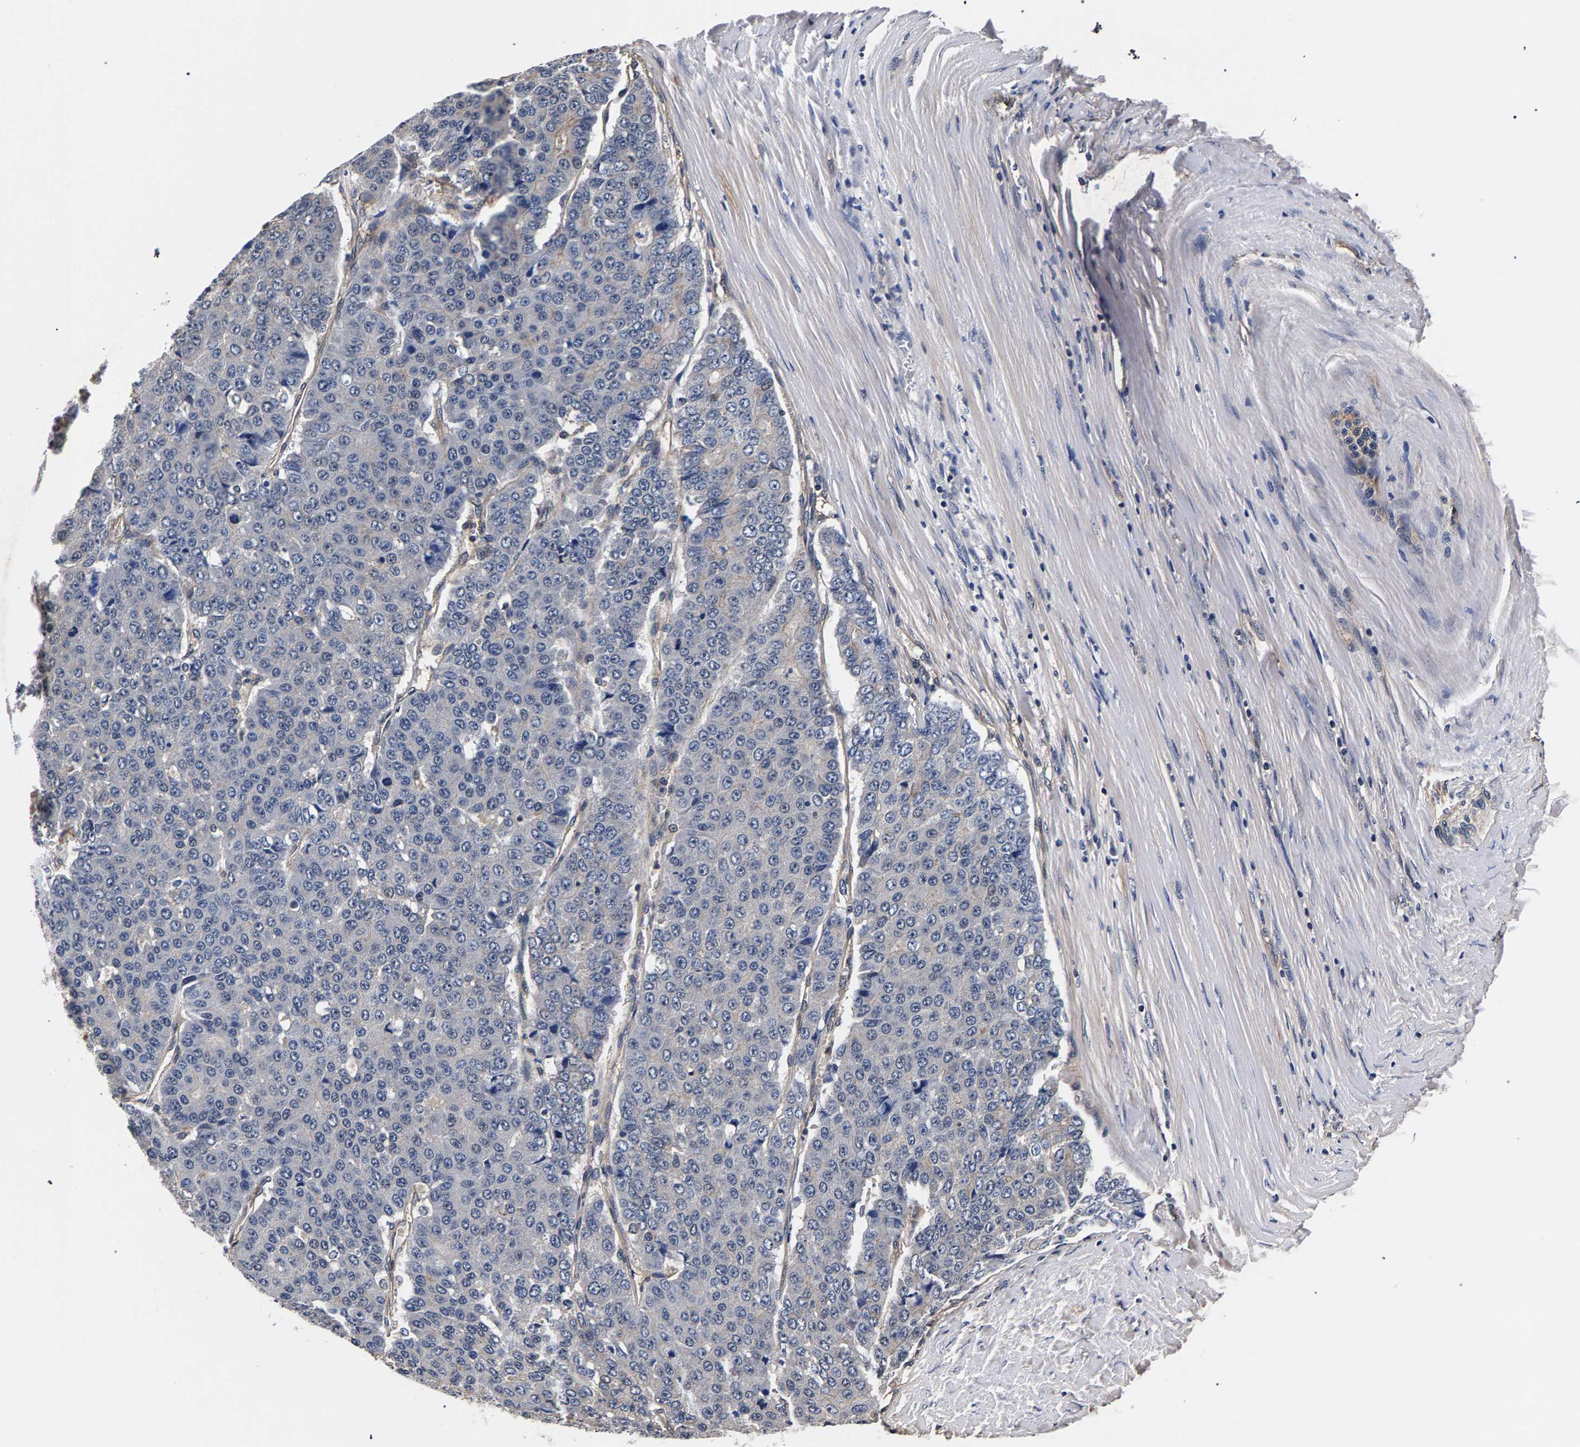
{"staining": {"intensity": "negative", "quantity": "none", "location": "none"}, "tissue": "pancreatic cancer", "cell_type": "Tumor cells", "image_type": "cancer", "snomed": [{"axis": "morphology", "description": "Adenocarcinoma, NOS"}, {"axis": "topography", "description": "Pancreas"}], "caption": "Immunohistochemical staining of human pancreatic cancer reveals no significant expression in tumor cells.", "gene": "MARCHF7", "patient": {"sex": "male", "age": 50}}